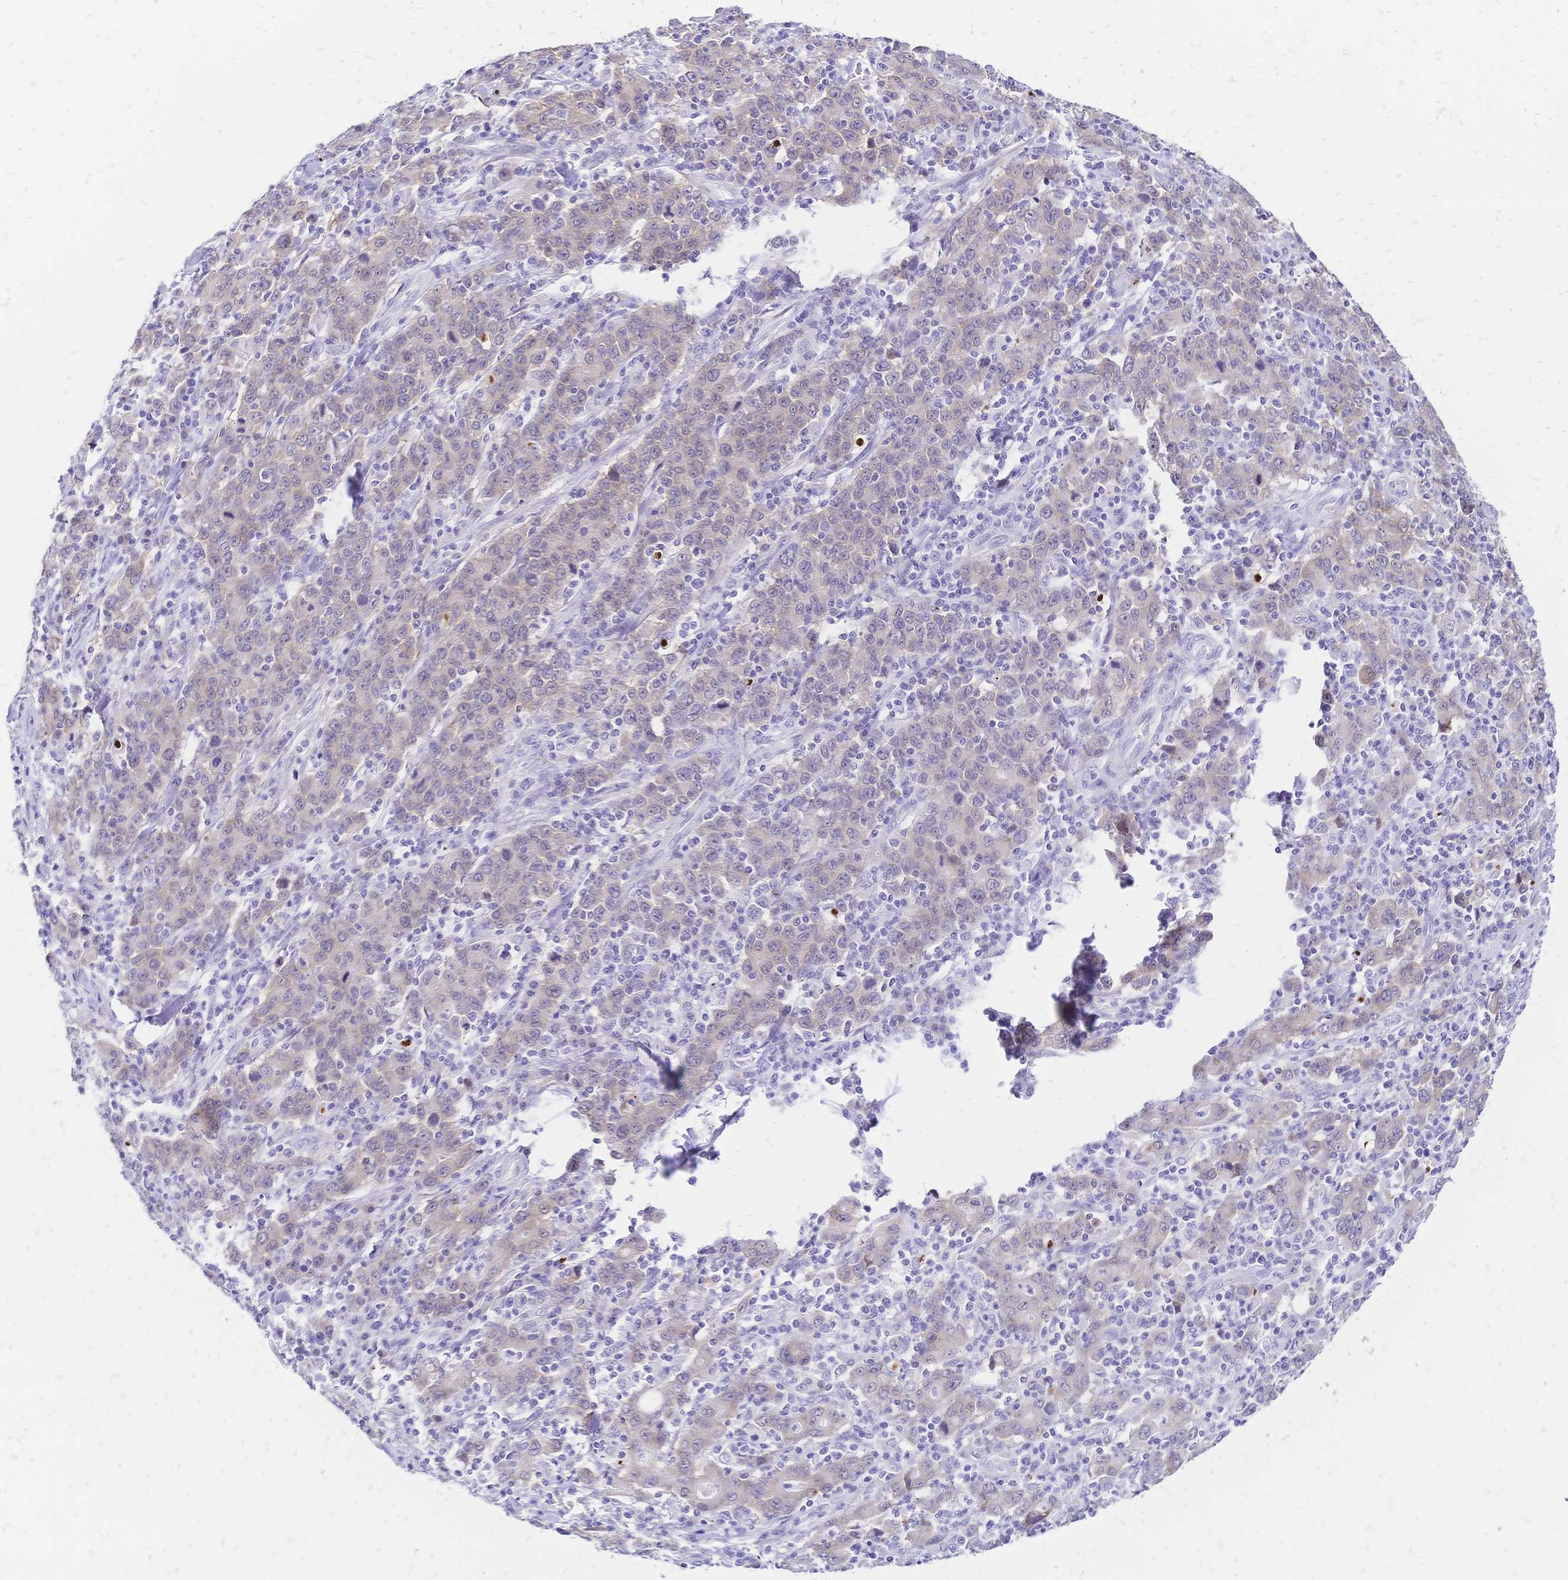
{"staining": {"intensity": "weak", "quantity": "<25%", "location": "cytoplasmic/membranous"}, "tissue": "stomach cancer", "cell_type": "Tumor cells", "image_type": "cancer", "snomed": [{"axis": "morphology", "description": "Adenocarcinoma, NOS"}, {"axis": "topography", "description": "Stomach, upper"}], "caption": "A histopathology image of stomach cancer (adenocarcinoma) stained for a protein demonstrates no brown staining in tumor cells.", "gene": "GRB7", "patient": {"sex": "male", "age": 69}}